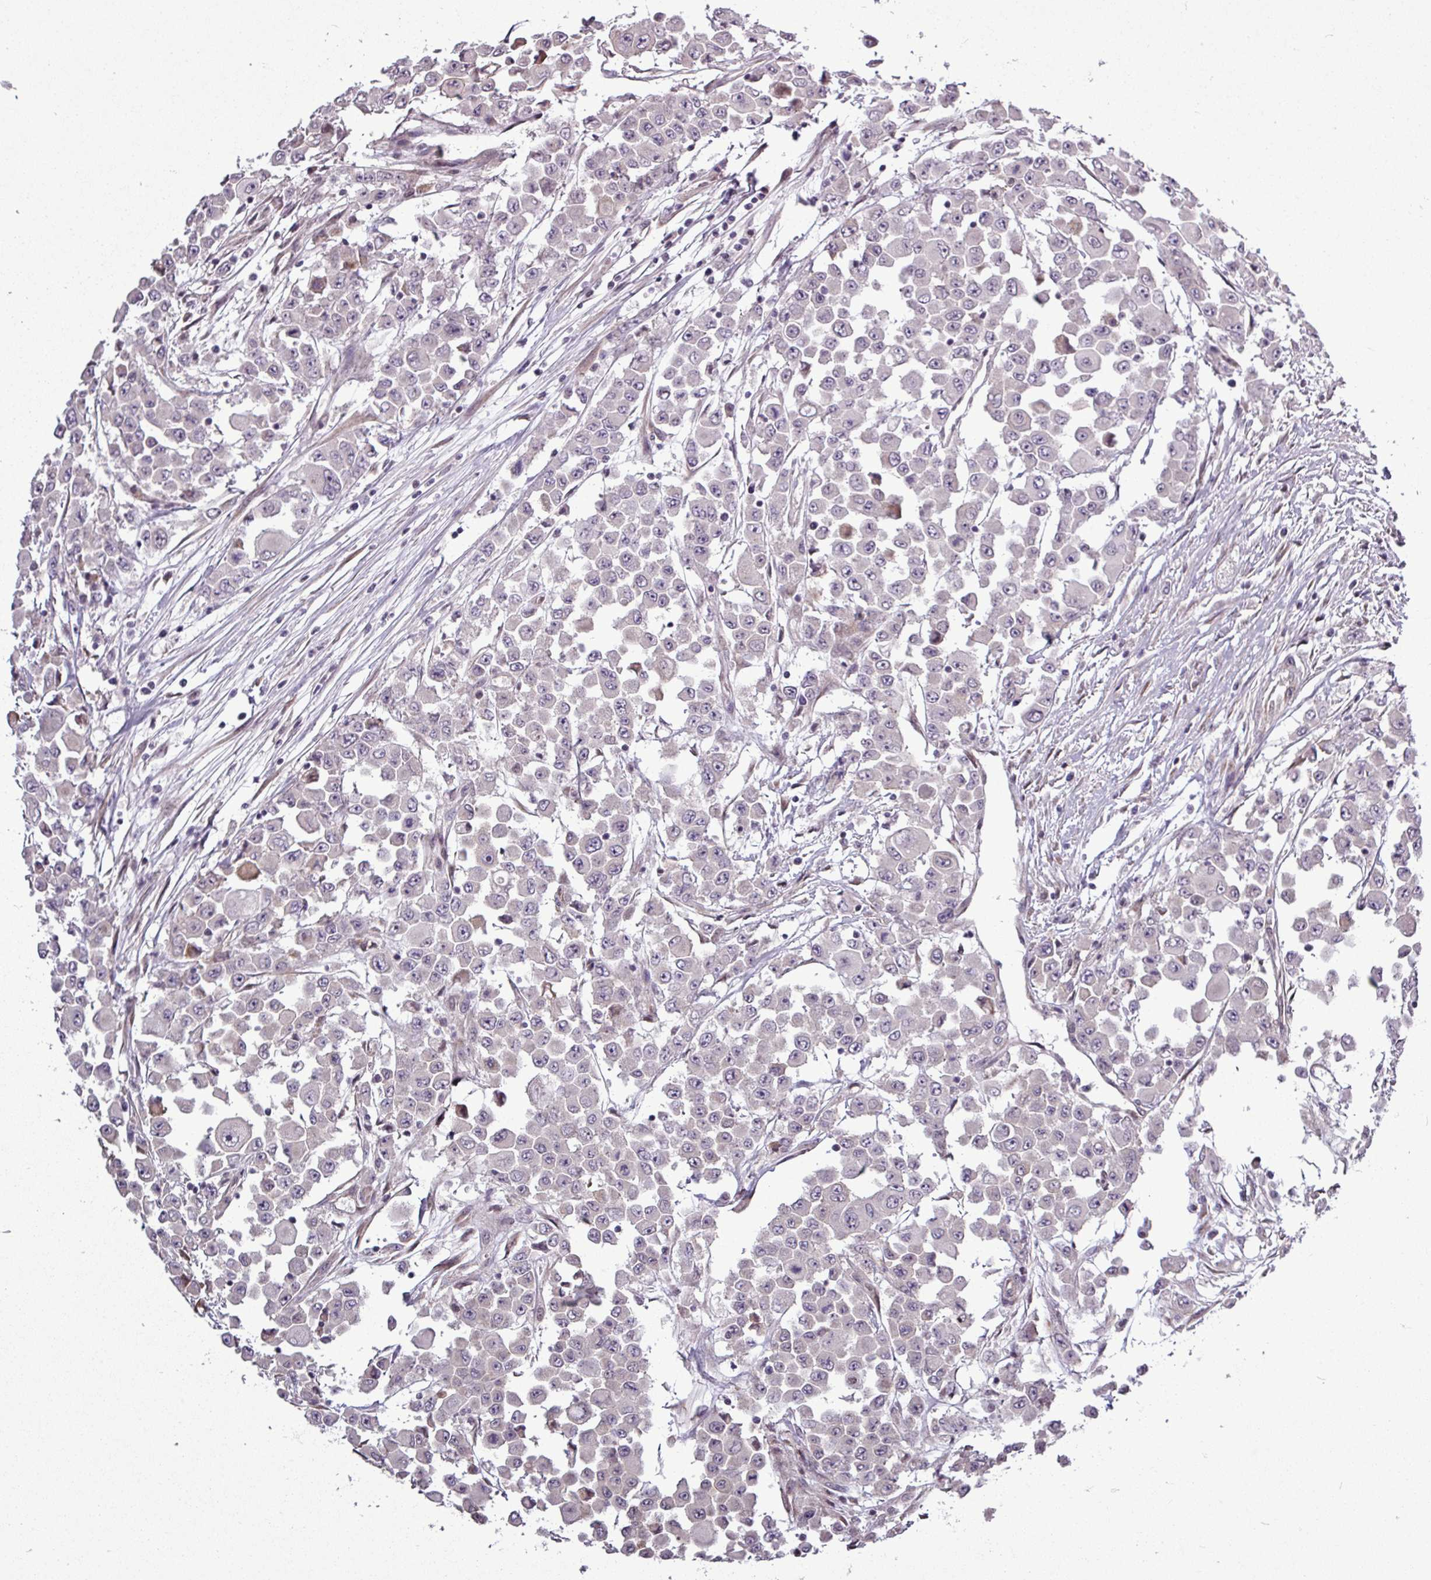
{"staining": {"intensity": "negative", "quantity": "none", "location": "none"}, "tissue": "colorectal cancer", "cell_type": "Tumor cells", "image_type": "cancer", "snomed": [{"axis": "morphology", "description": "Adenocarcinoma, NOS"}, {"axis": "topography", "description": "Colon"}], "caption": "IHC micrograph of neoplastic tissue: human colorectal cancer (adenocarcinoma) stained with DAB (3,3'-diaminobenzidine) displays no significant protein positivity in tumor cells. (DAB IHC with hematoxylin counter stain).", "gene": "GPT2", "patient": {"sex": "male", "age": 51}}